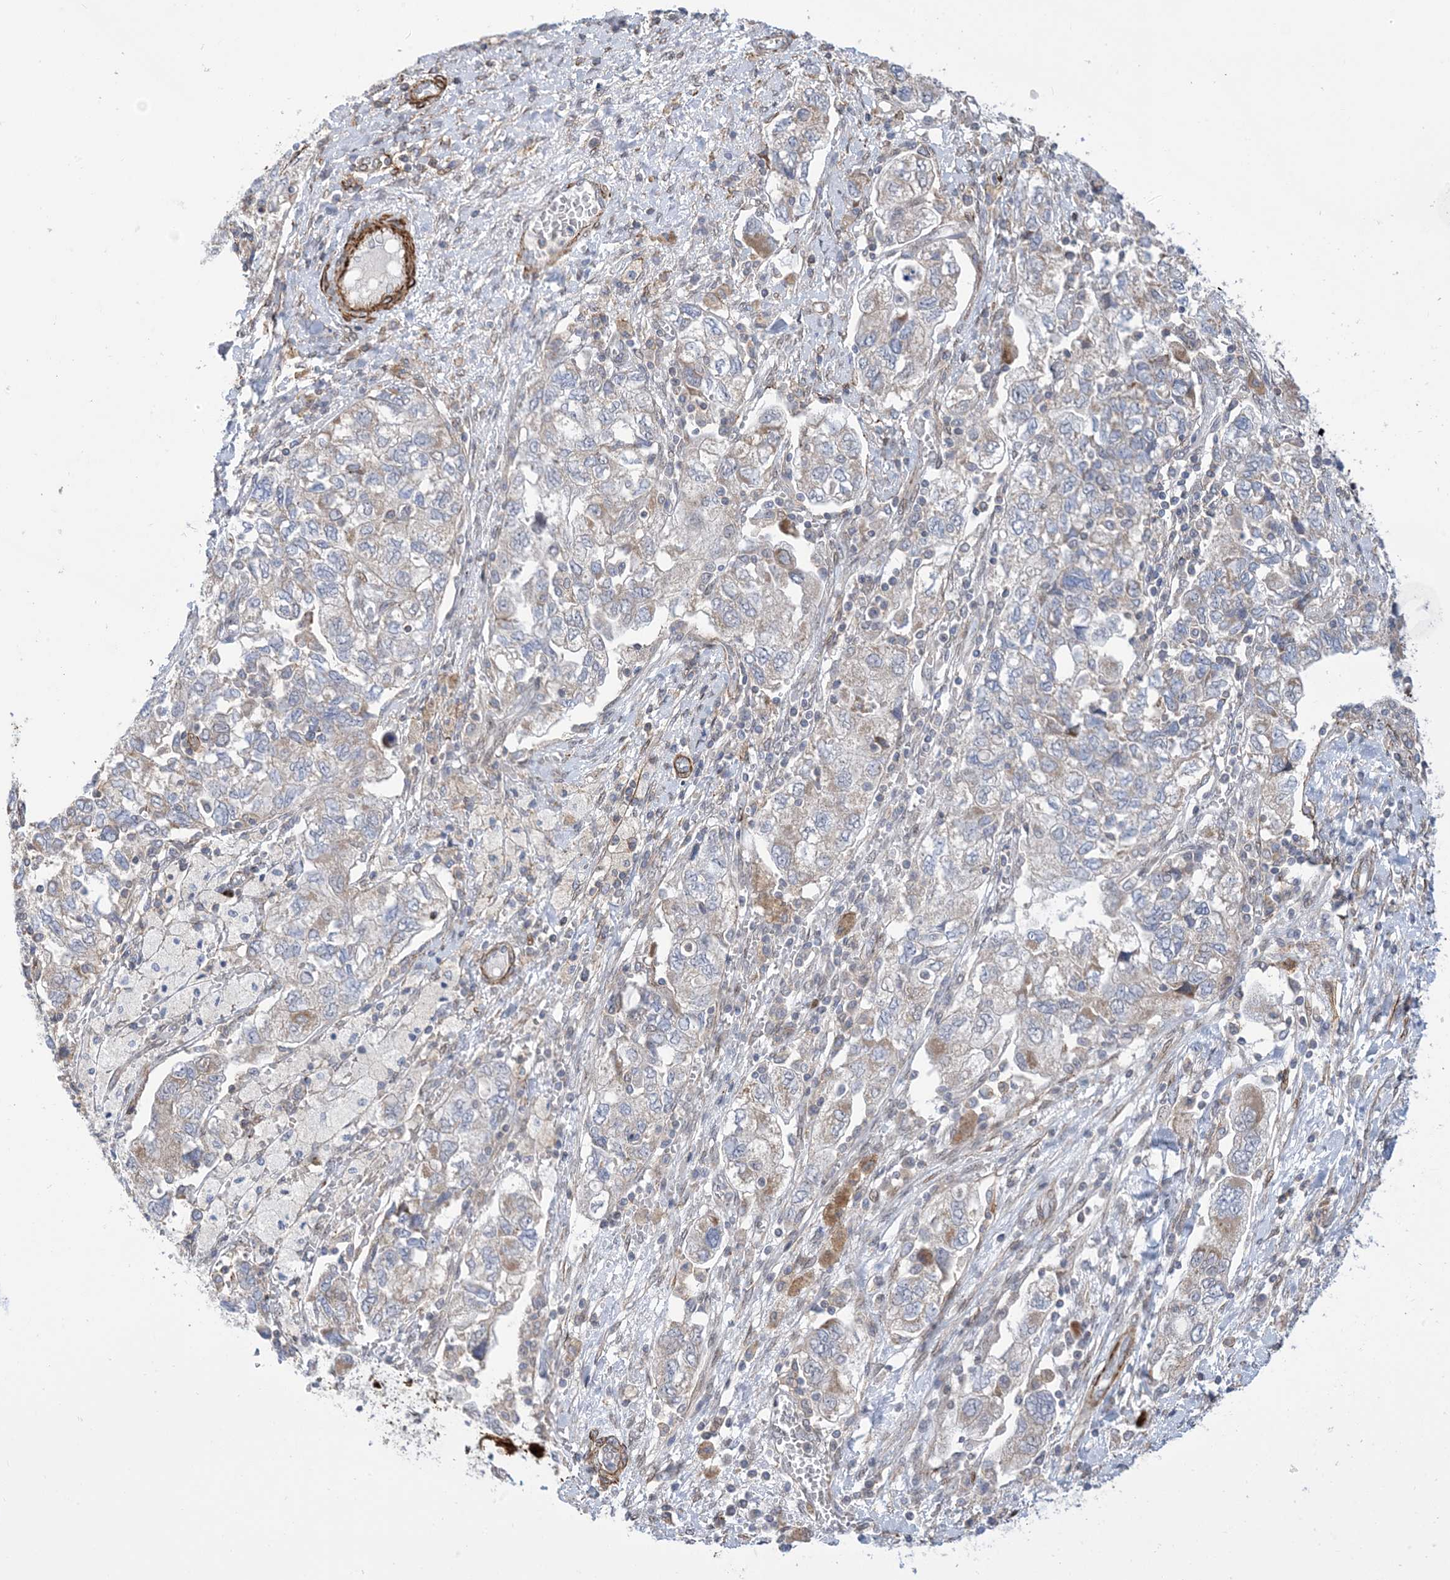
{"staining": {"intensity": "negative", "quantity": "none", "location": "none"}, "tissue": "ovarian cancer", "cell_type": "Tumor cells", "image_type": "cancer", "snomed": [{"axis": "morphology", "description": "Carcinoma, NOS"}, {"axis": "morphology", "description": "Cystadenocarcinoma, serous, NOS"}, {"axis": "topography", "description": "Ovary"}], "caption": "Tumor cells show no significant expression in serous cystadenocarcinoma (ovarian). The staining was performed using DAB (3,3'-diaminobenzidine) to visualize the protein expression in brown, while the nuclei were stained in blue with hematoxylin (Magnification: 20x).", "gene": "ZNF8", "patient": {"sex": "female", "age": 69}}